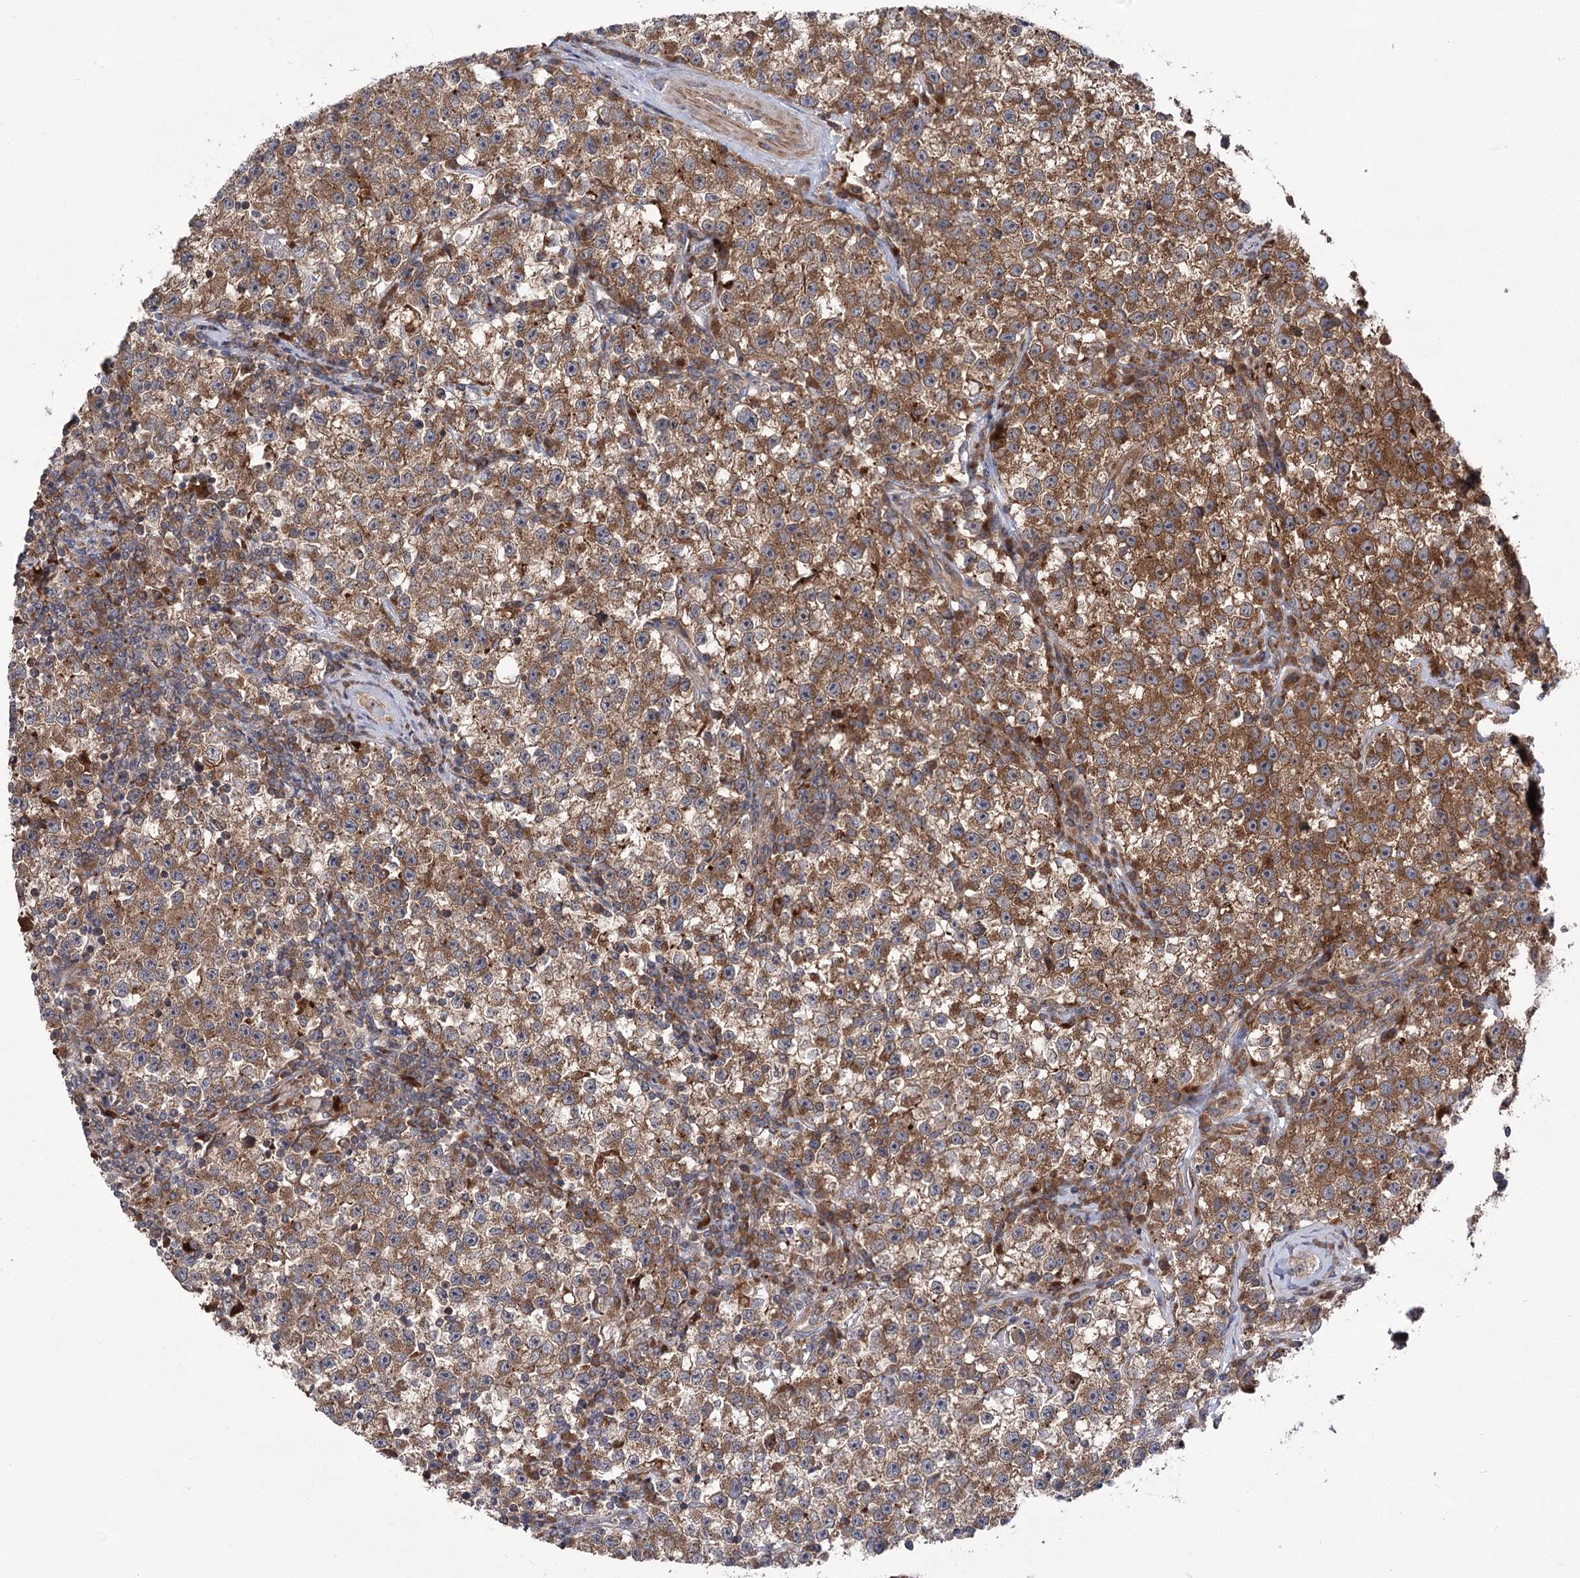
{"staining": {"intensity": "moderate", "quantity": ">75%", "location": "cytoplasmic/membranous"}, "tissue": "testis cancer", "cell_type": "Tumor cells", "image_type": "cancer", "snomed": [{"axis": "morphology", "description": "Seminoma, NOS"}, {"axis": "topography", "description": "Testis"}], "caption": "Testis cancer stained with a brown dye exhibits moderate cytoplasmic/membranous positive expression in approximately >75% of tumor cells.", "gene": "VPS37B", "patient": {"sex": "male", "age": 22}}